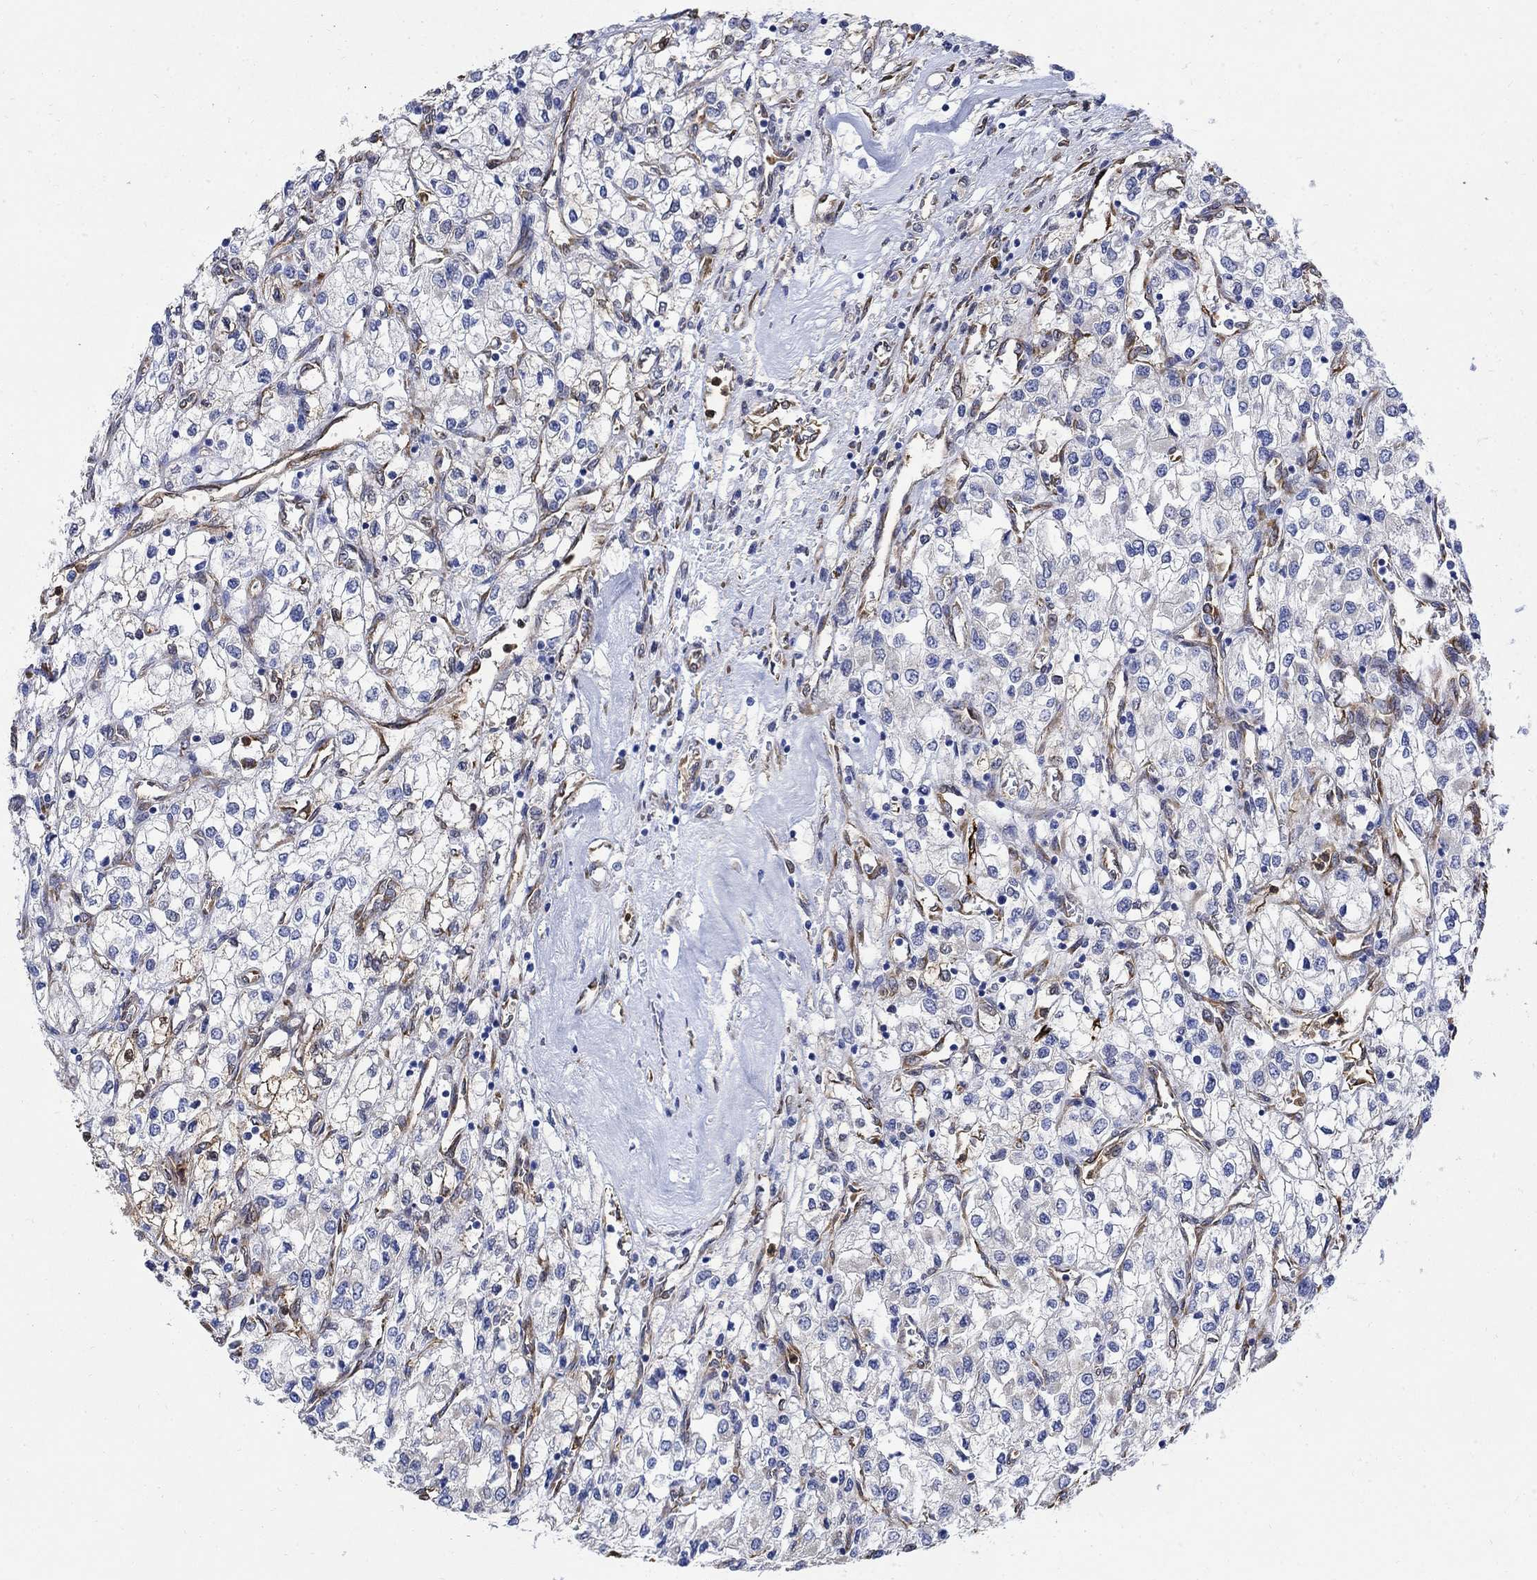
{"staining": {"intensity": "strong", "quantity": "<25%", "location": "cytoplasmic/membranous"}, "tissue": "renal cancer", "cell_type": "Tumor cells", "image_type": "cancer", "snomed": [{"axis": "morphology", "description": "Adenocarcinoma, NOS"}, {"axis": "topography", "description": "Kidney"}], "caption": "IHC micrograph of neoplastic tissue: human renal cancer stained using immunohistochemistry (IHC) displays medium levels of strong protein expression localized specifically in the cytoplasmic/membranous of tumor cells, appearing as a cytoplasmic/membranous brown color.", "gene": "TGM2", "patient": {"sex": "male", "age": 80}}